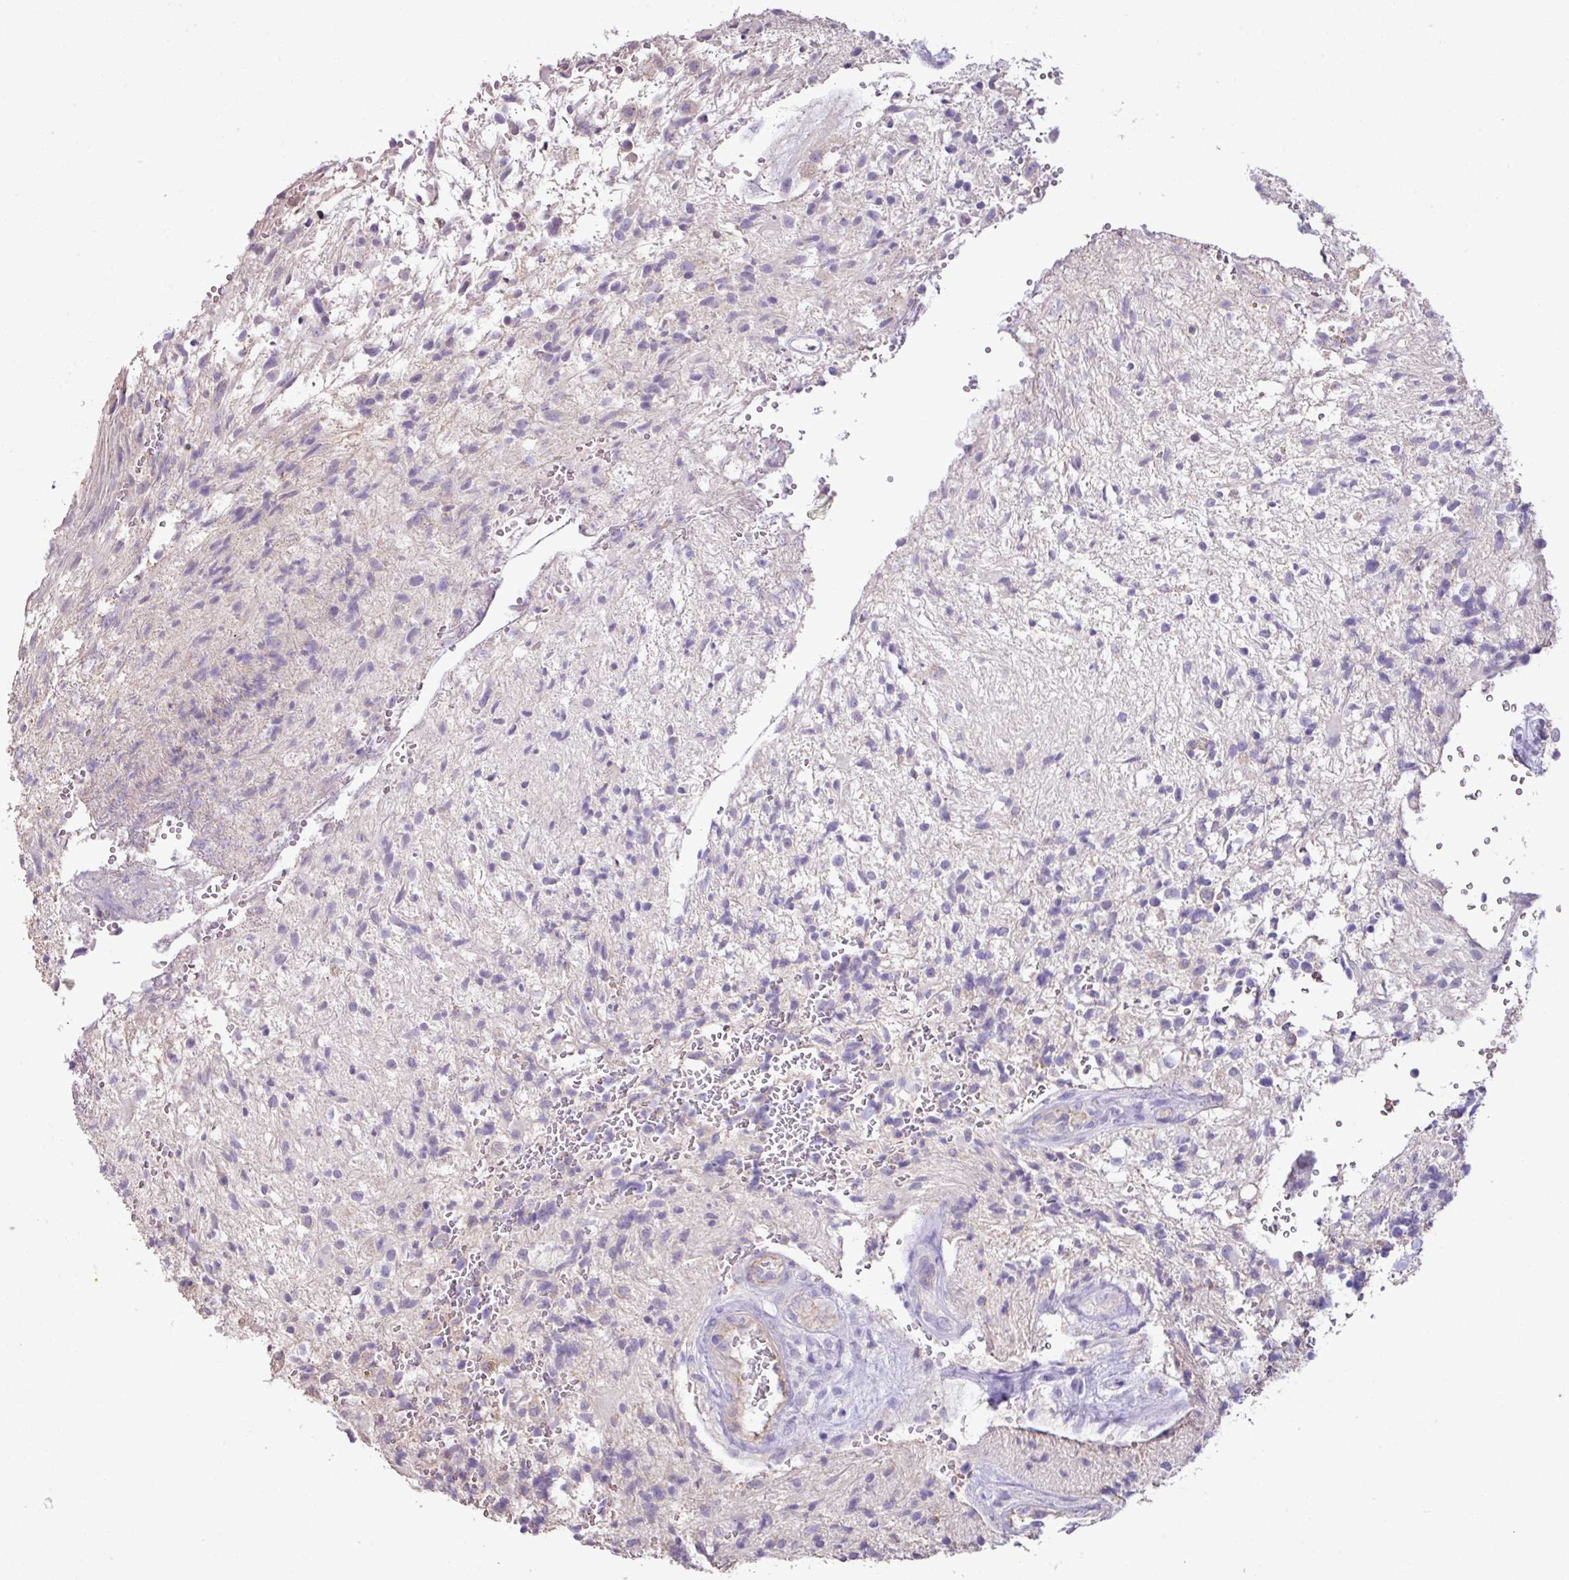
{"staining": {"intensity": "negative", "quantity": "none", "location": "none"}, "tissue": "glioma", "cell_type": "Tumor cells", "image_type": "cancer", "snomed": [{"axis": "morphology", "description": "Glioma, malignant, High grade"}, {"axis": "topography", "description": "Brain"}], "caption": "High power microscopy image of an immunohistochemistry (IHC) photomicrograph of glioma, revealing no significant expression in tumor cells. The staining is performed using DAB brown chromogen with nuclei counter-stained in using hematoxylin.", "gene": "AGR3", "patient": {"sex": "male", "age": 56}}